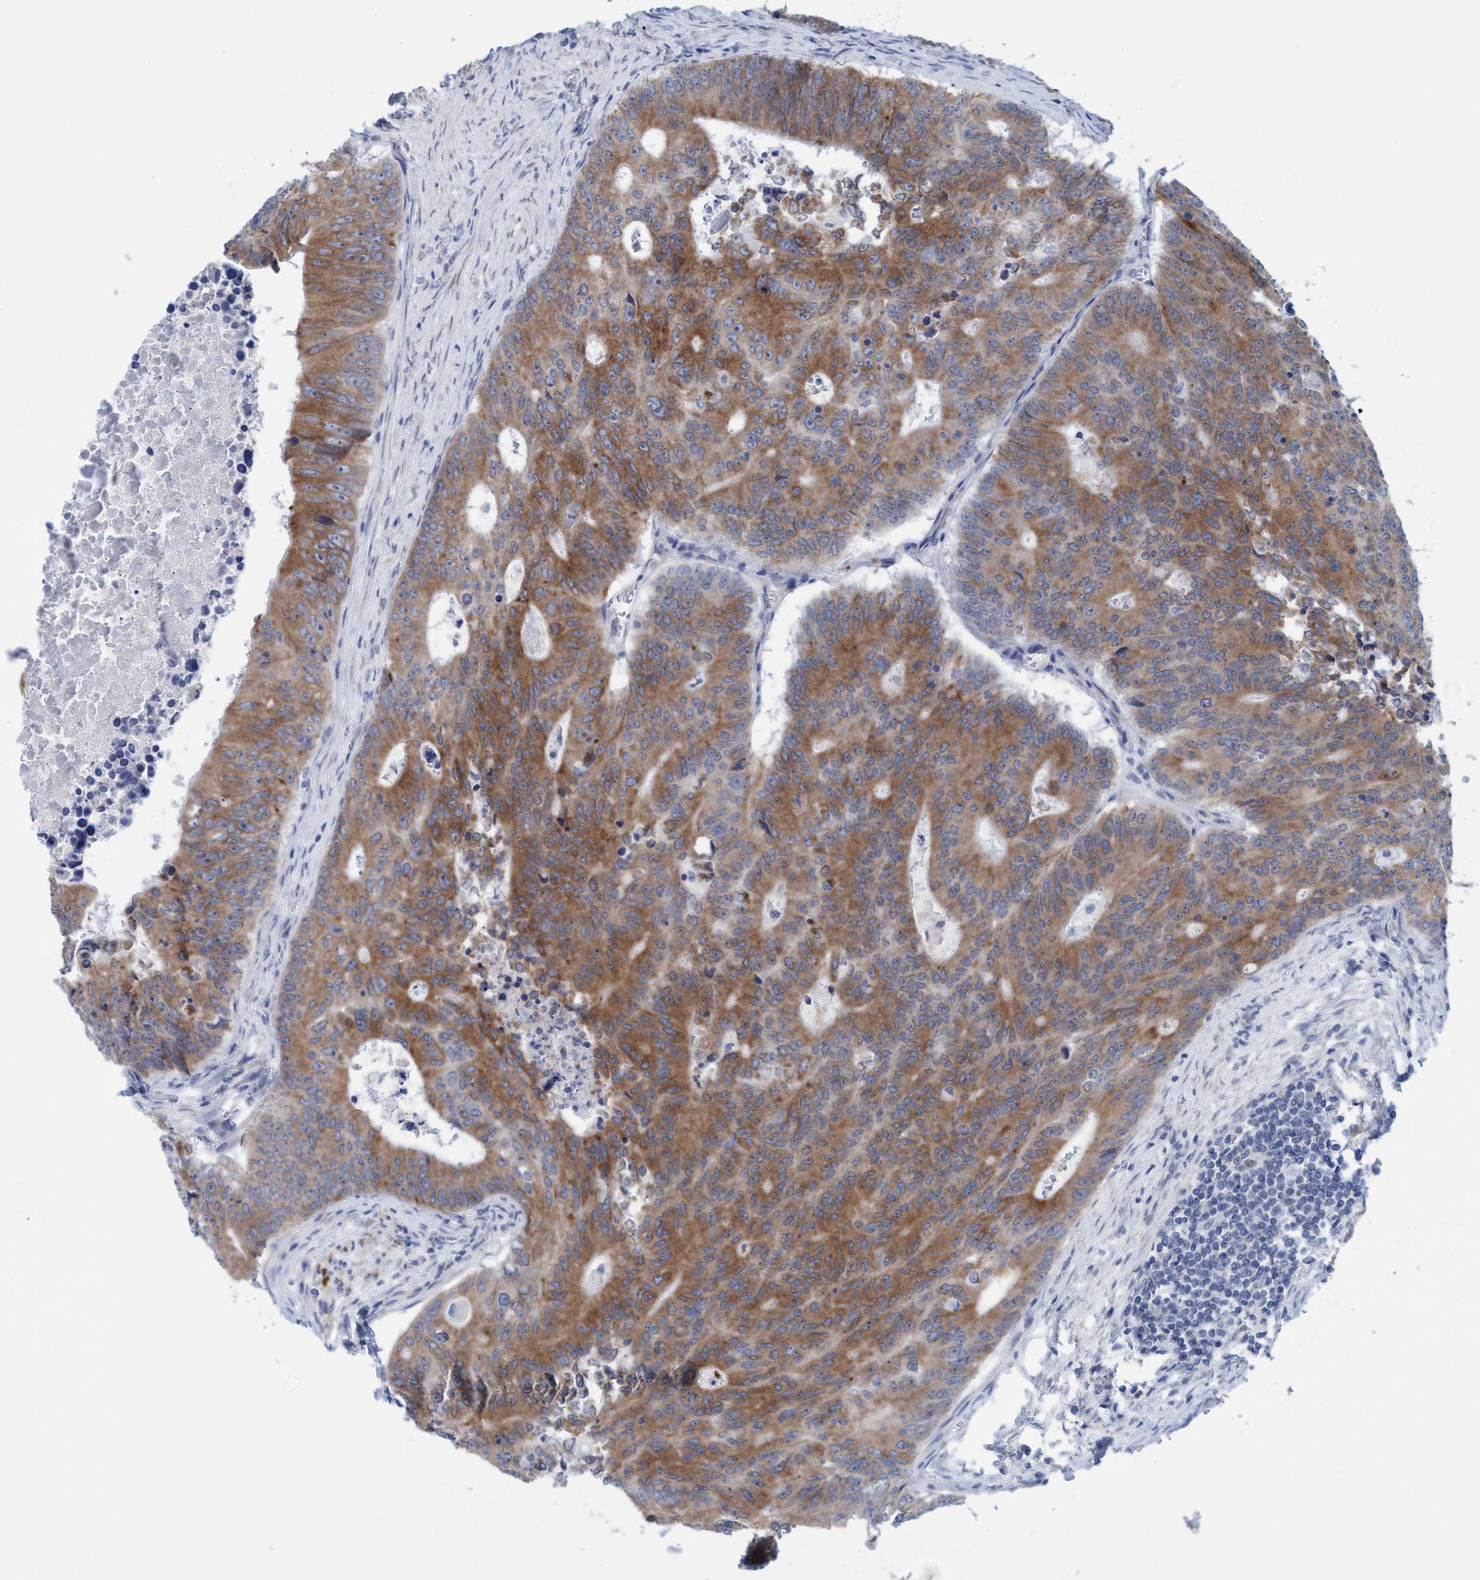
{"staining": {"intensity": "moderate", "quantity": ">75%", "location": "cytoplasmic/membranous"}, "tissue": "colorectal cancer", "cell_type": "Tumor cells", "image_type": "cancer", "snomed": [{"axis": "morphology", "description": "Adenocarcinoma, NOS"}, {"axis": "topography", "description": "Colon"}], "caption": "High-magnification brightfield microscopy of adenocarcinoma (colorectal) stained with DAB (brown) and counterstained with hematoxylin (blue). tumor cells exhibit moderate cytoplasmic/membranous positivity is identified in about>75% of cells. Nuclei are stained in blue.", "gene": "RSAD1", "patient": {"sex": "male", "age": 87}}